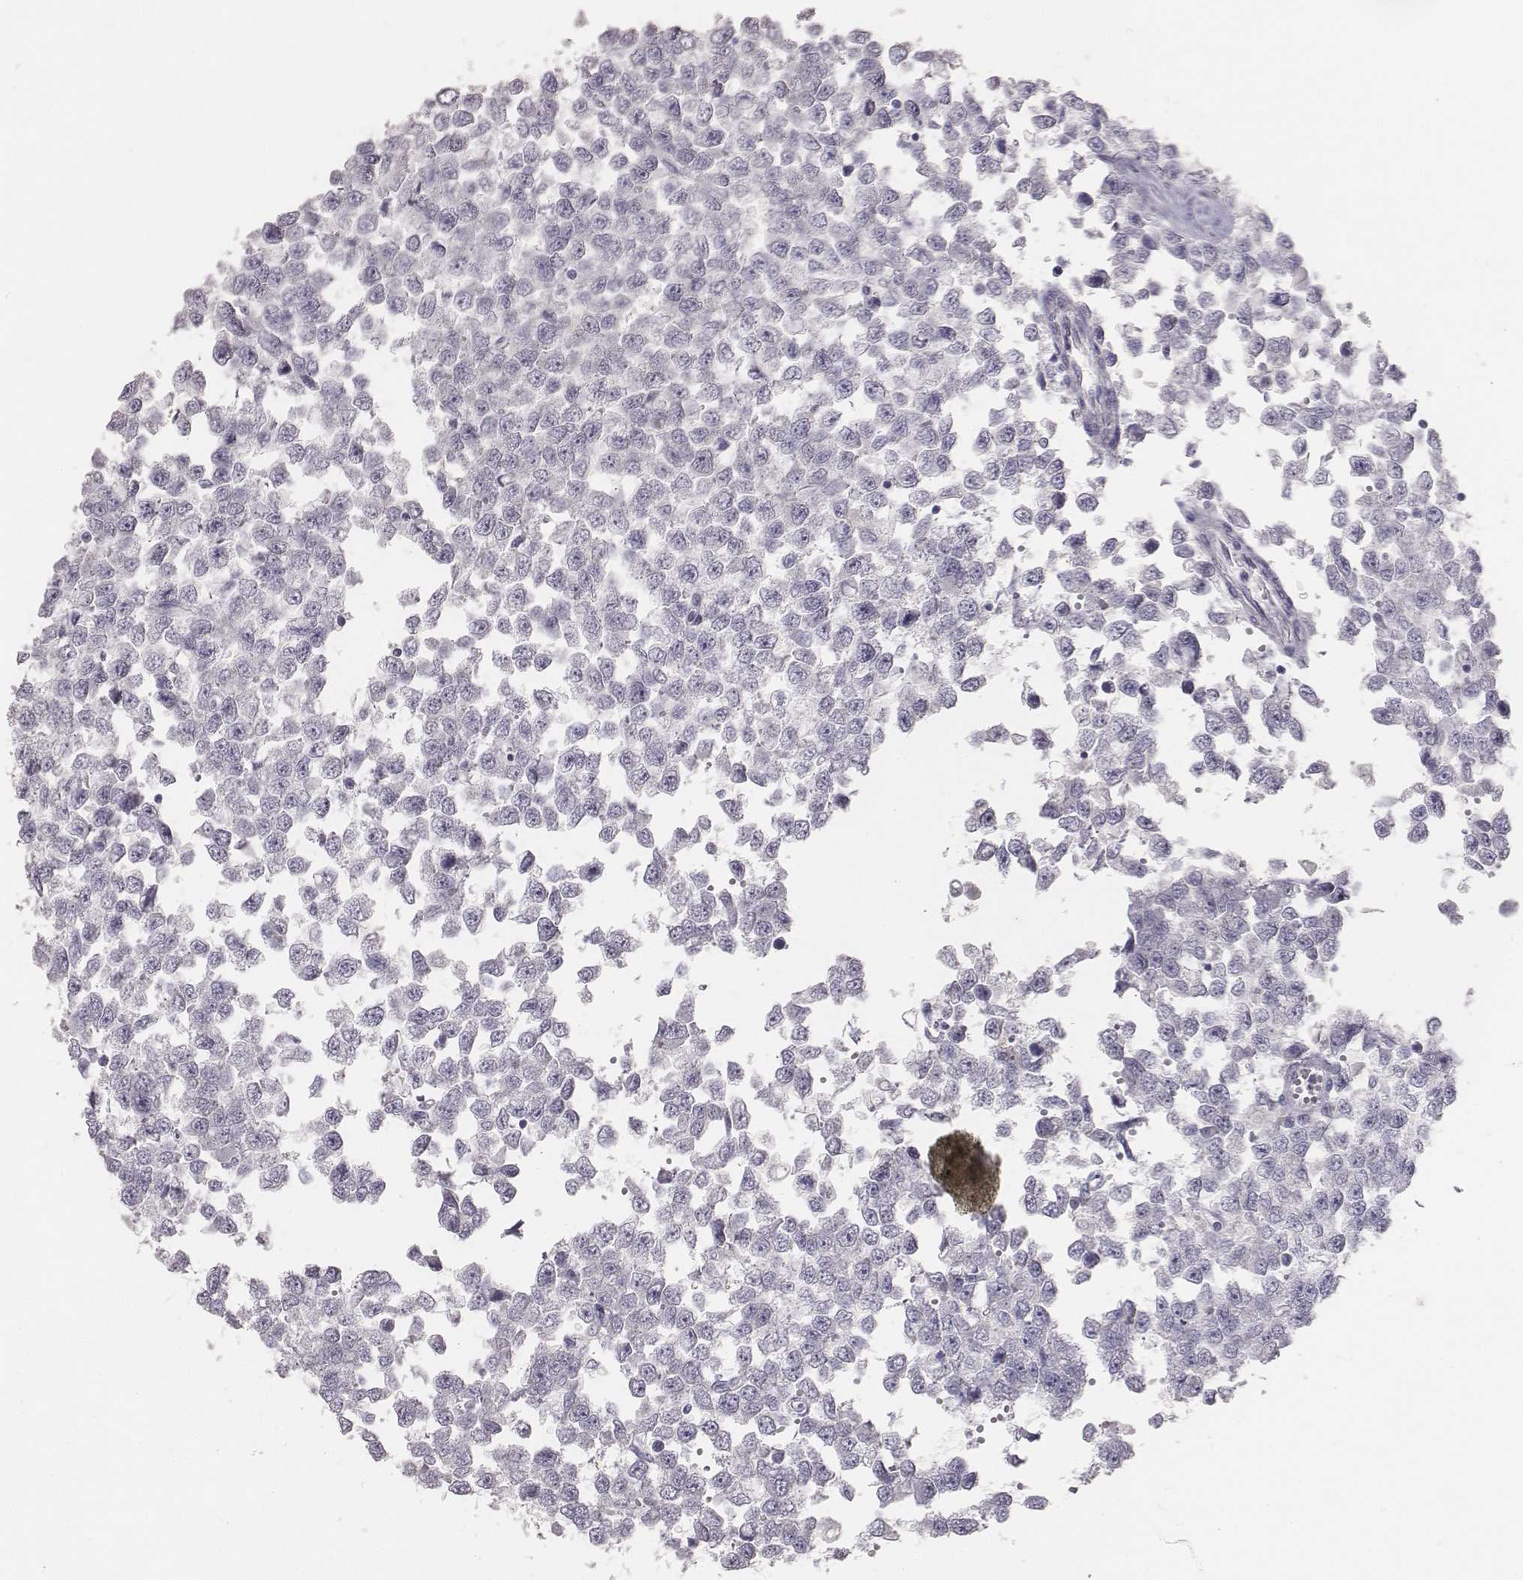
{"staining": {"intensity": "negative", "quantity": "none", "location": "none"}, "tissue": "testis cancer", "cell_type": "Tumor cells", "image_type": "cancer", "snomed": [{"axis": "morphology", "description": "Normal tissue, NOS"}, {"axis": "morphology", "description": "Seminoma, NOS"}, {"axis": "topography", "description": "Testis"}, {"axis": "topography", "description": "Epididymis"}], "caption": "Tumor cells are negative for protein expression in human seminoma (testis).", "gene": "MYH6", "patient": {"sex": "male", "age": 34}}